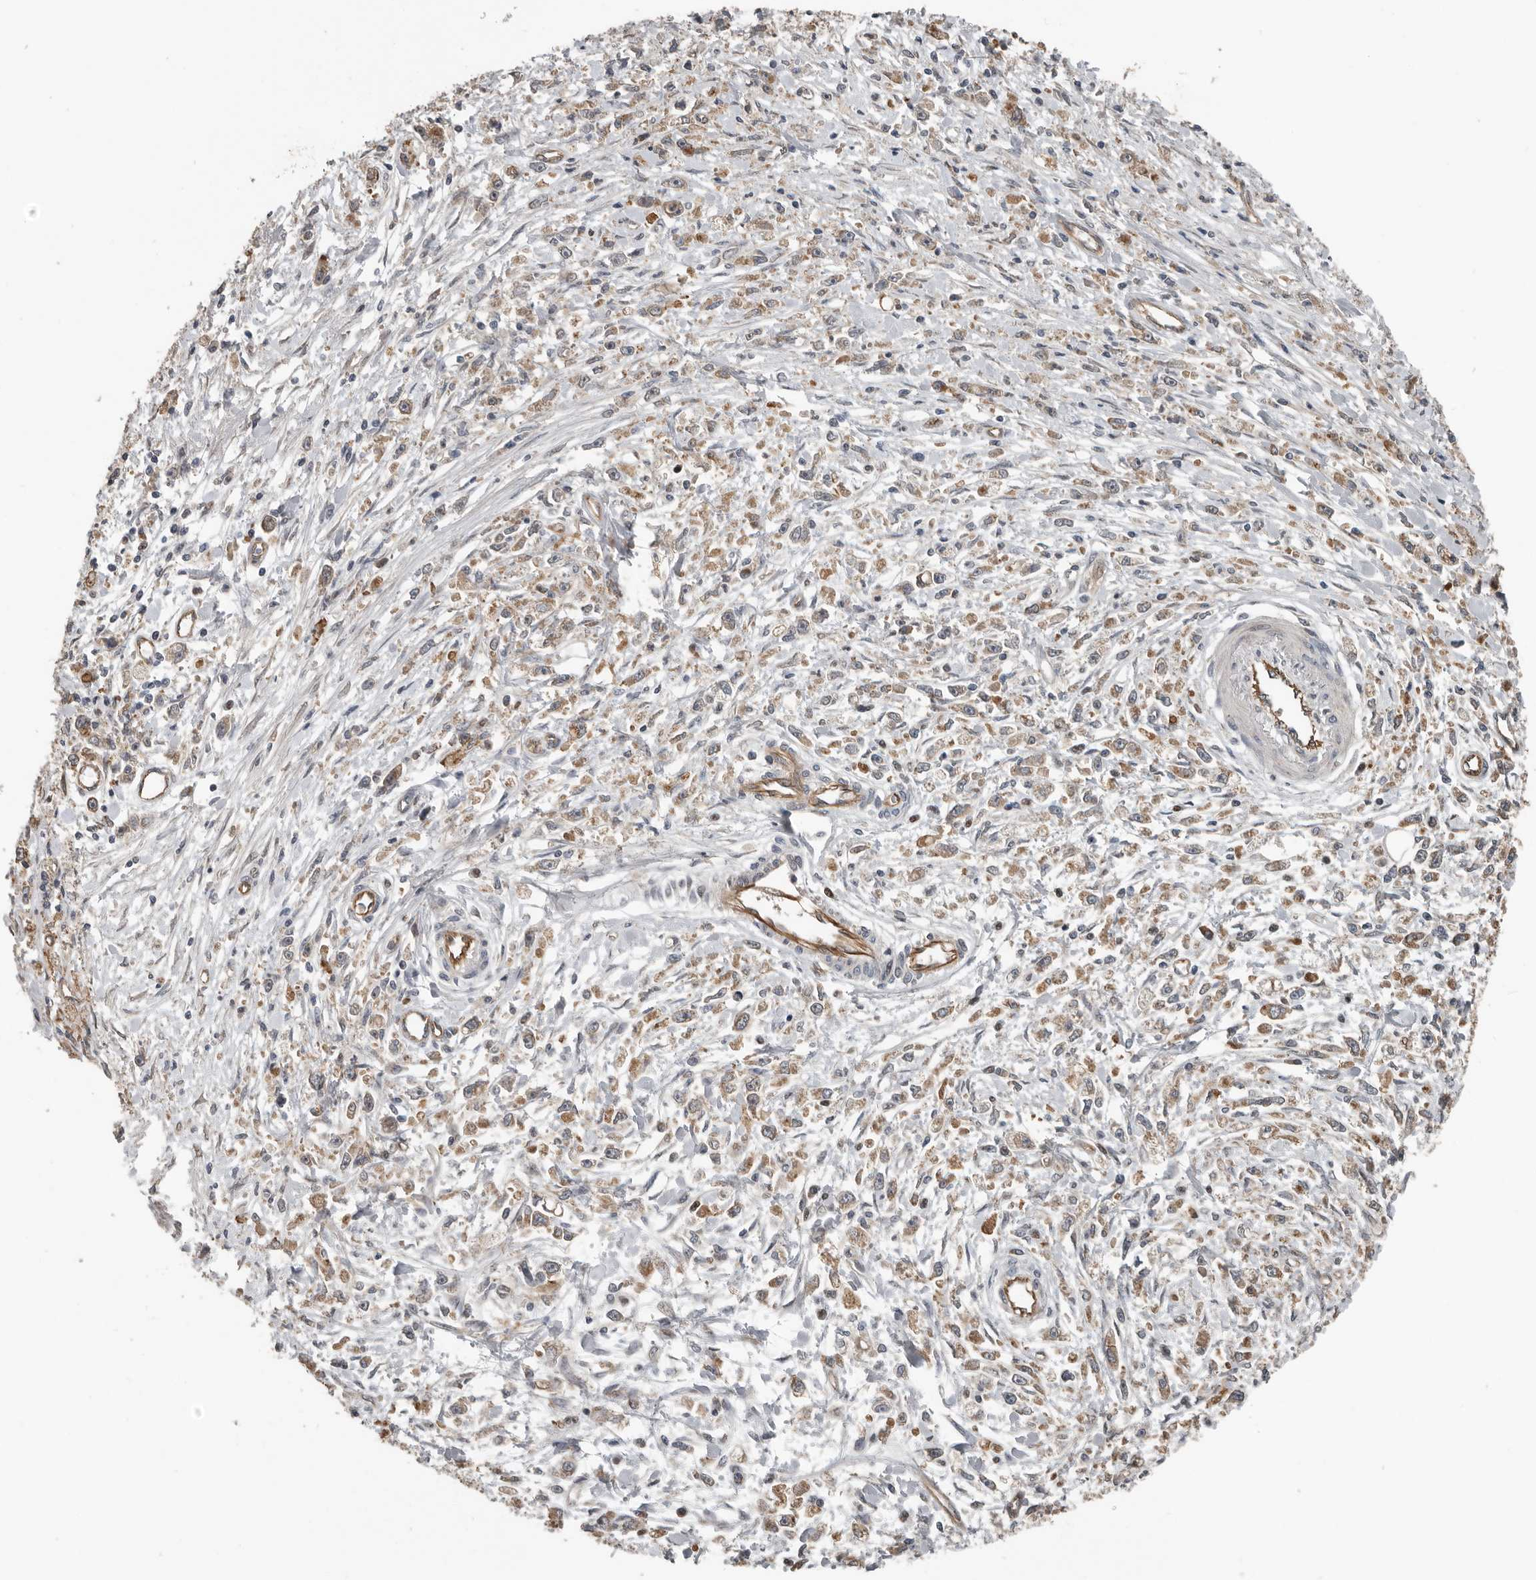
{"staining": {"intensity": "weak", "quantity": "25%-75%", "location": "cytoplasmic/membranous"}, "tissue": "stomach cancer", "cell_type": "Tumor cells", "image_type": "cancer", "snomed": [{"axis": "morphology", "description": "Adenocarcinoma, NOS"}, {"axis": "topography", "description": "Stomach"}], "caption": "Stomach adenocarcinoma stained with a brown dye exhibits weak cytoplasmic/membranous positive positivity in approximately 25%-75% of tumor cells.", "gene": "YOD1", "patient": {"sex": "female", "age": 59}}